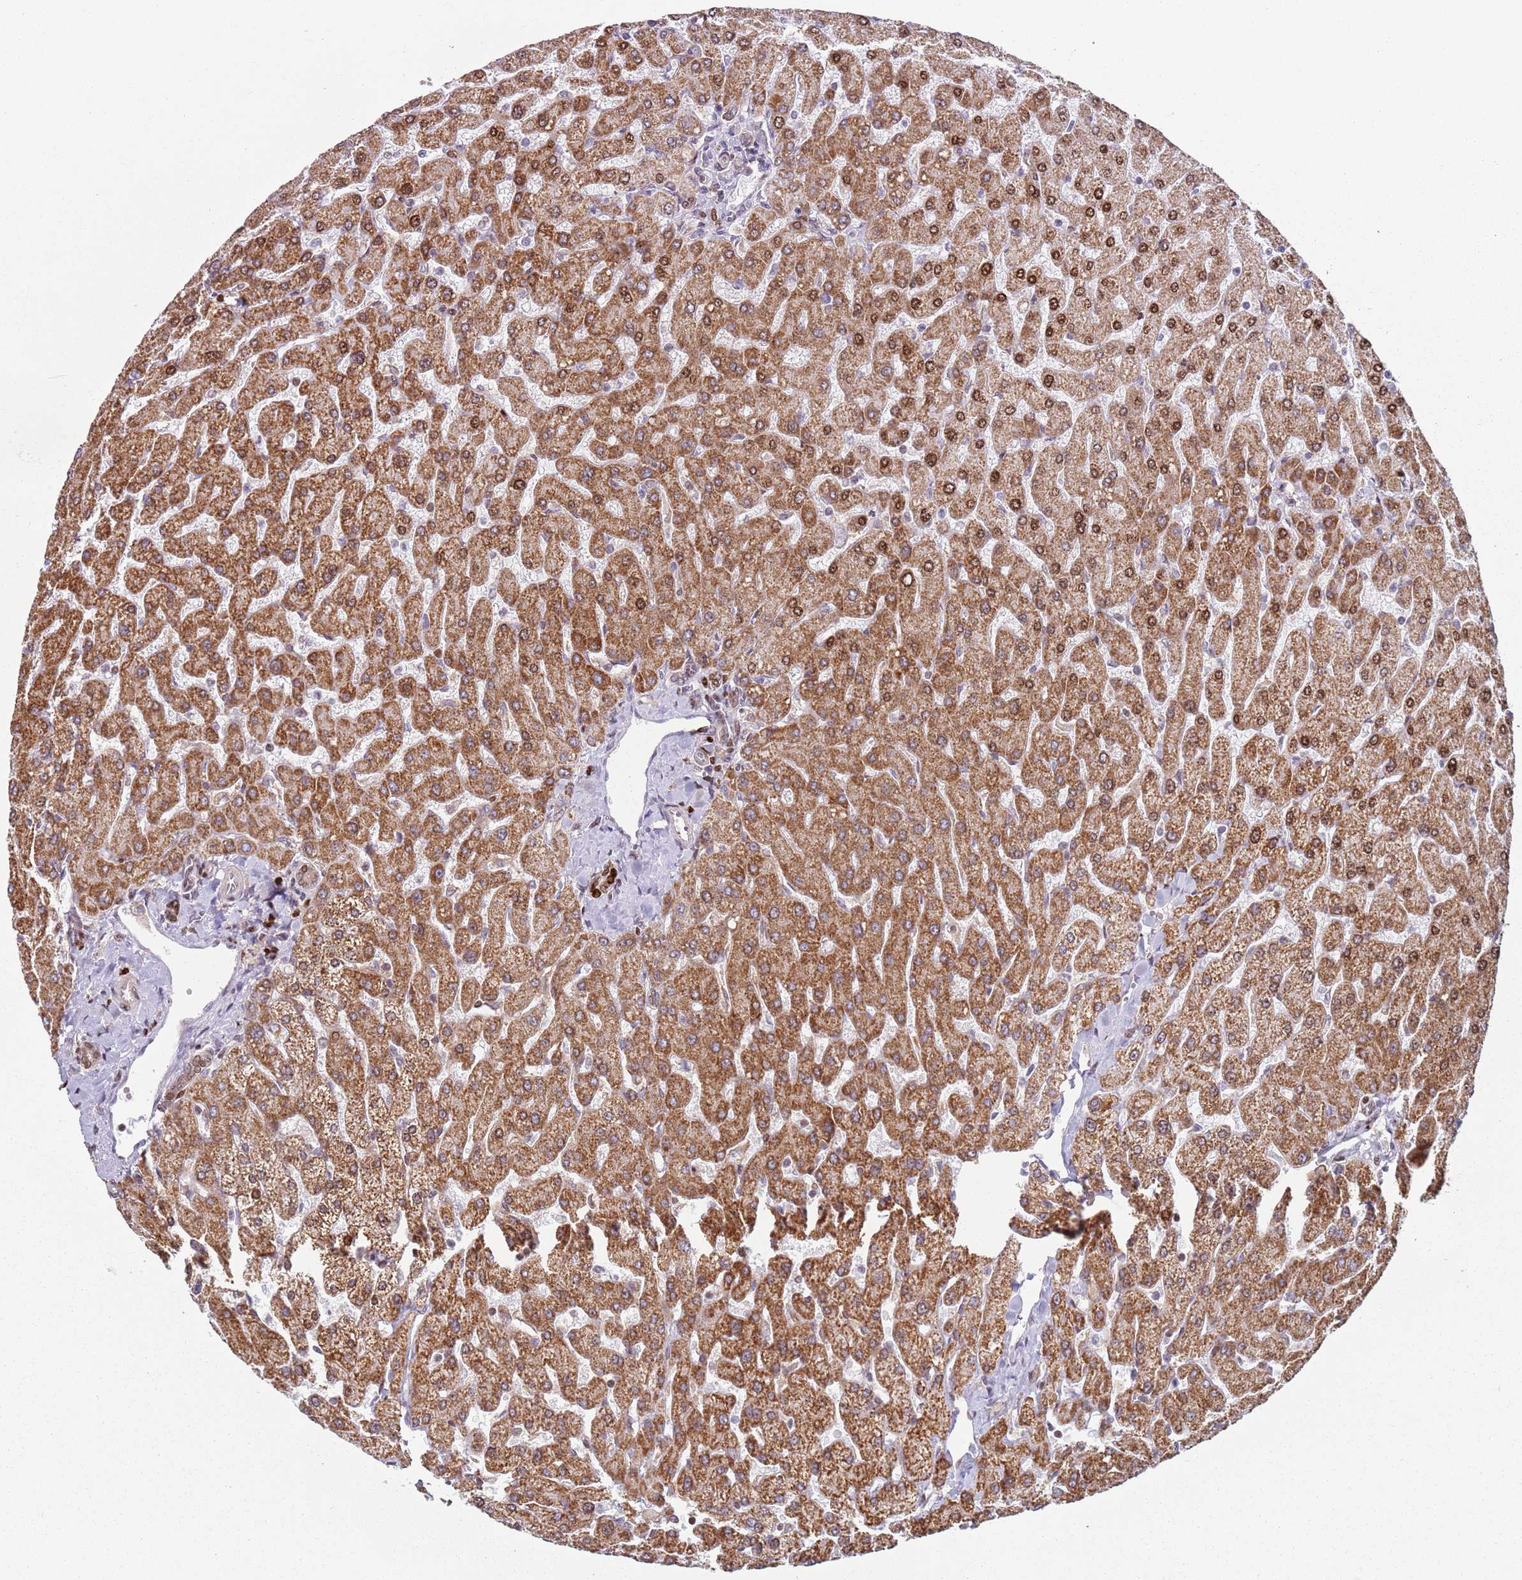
{"staining": {"intensity": "strong", "quantity": ">75%", "location": "nuclear"}, "tissue": "liver", "cell_type": "Cholangiocytes", "image_type": "normal", "snomed": [{"axis": "morphology", "description": "Normal tissue, NOS"}, {"axis": "topography", "description": "Liver"}], "caption": "Protein staining by IHC shows strong nuclear positivity in about >75% of cholangiocytes in normal liver.", "gene": "HNRNPLL", "patient": {"sex": "male", "age": 55}}